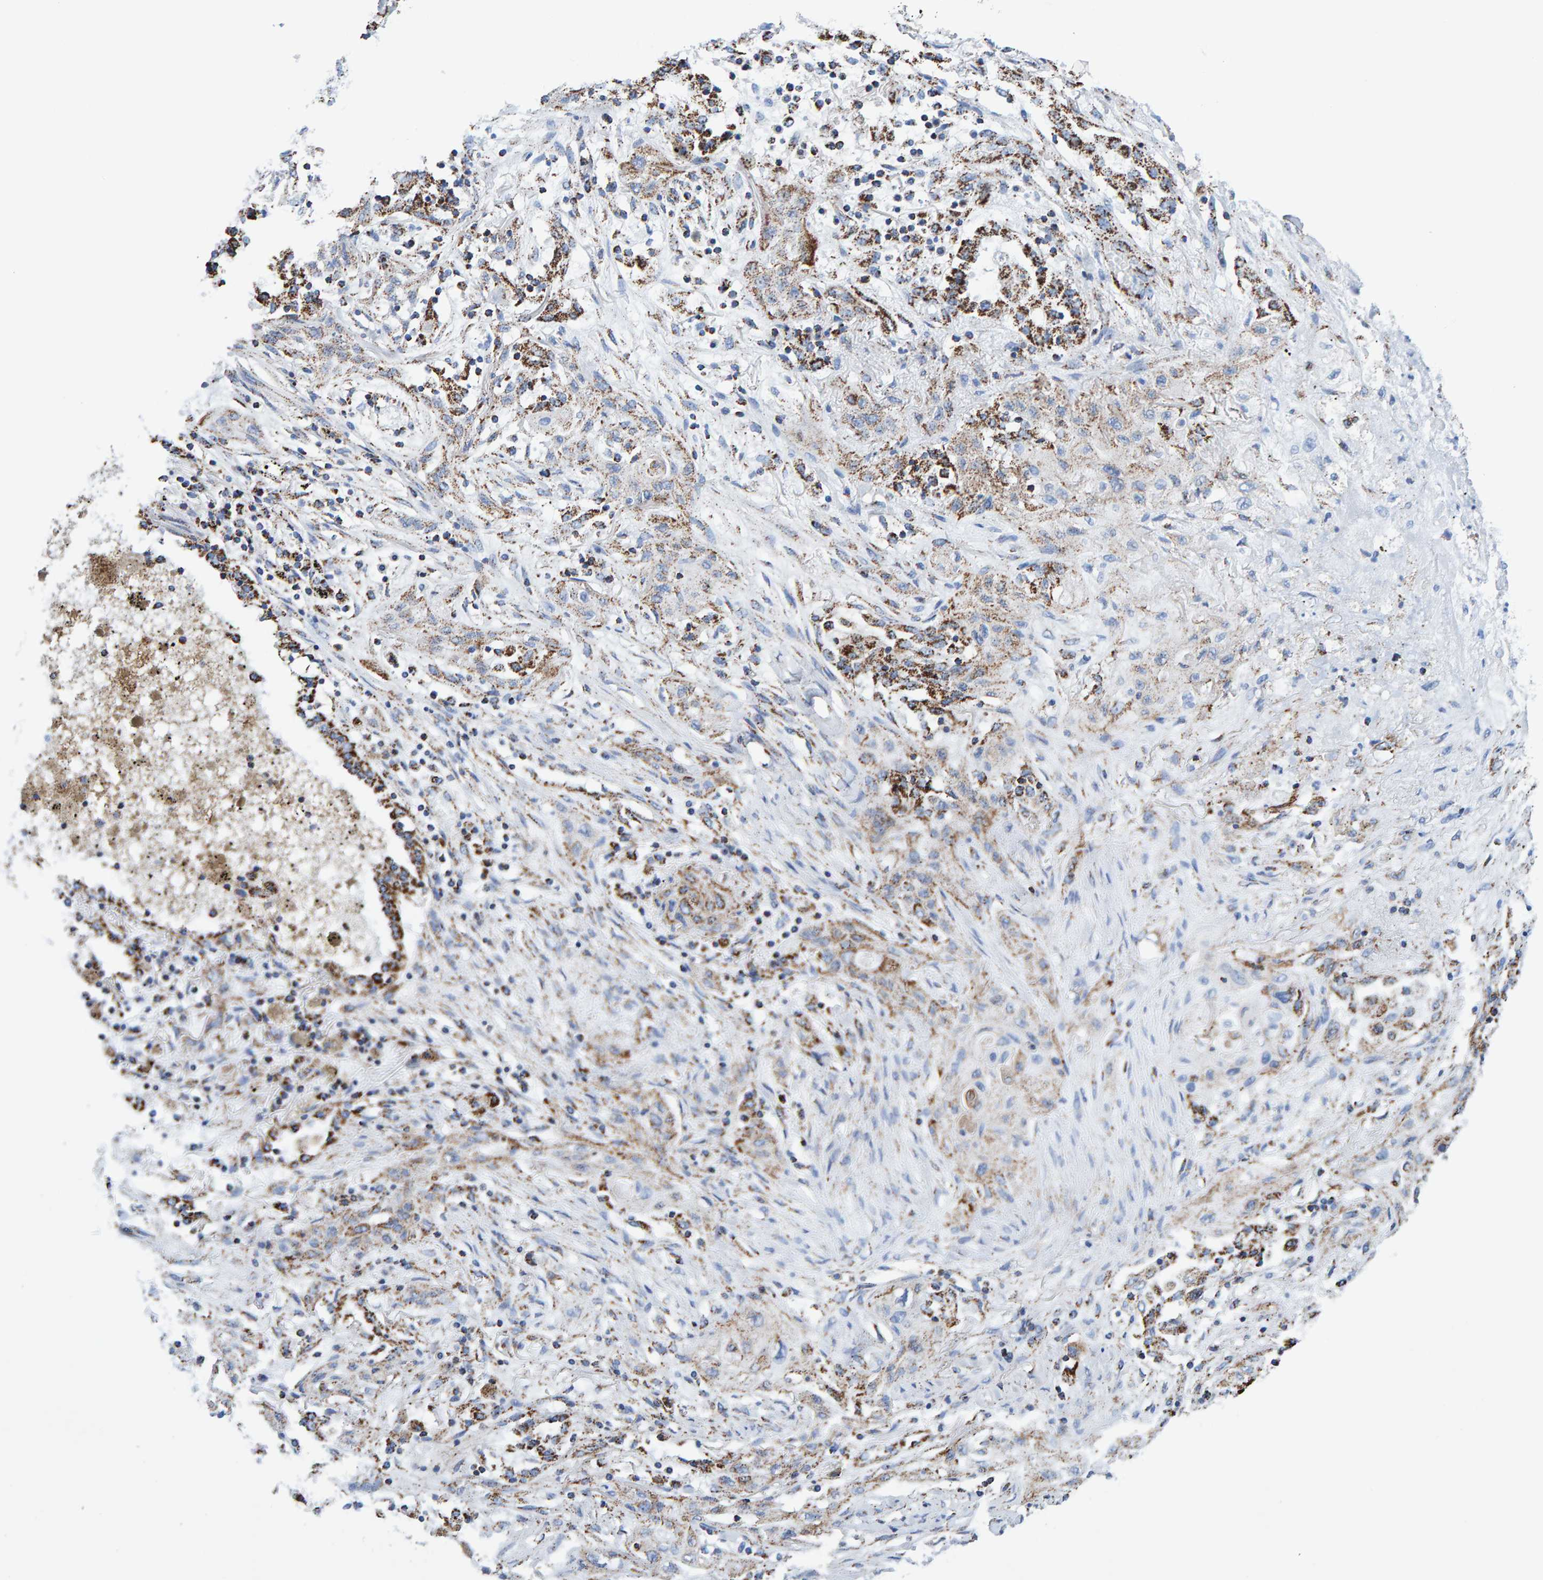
{"staining": {"intensity": "moderate", "quantity": ">75%", "location": "cytoplasmic/membranous"}, "tissue": "lung cancer", "cell_type": "Tumor cells", "image_type": "cancer", "snomed": [{"axis": "morphology", "description": "Squamous cell carcinoma, NOS"}, {"axis": "topography", "description": "Lung"}], "caption": "Lung cancer (squamous cell carcinoma) tissue exhibits moderate cytoplasmic/membranous staining in approximately >75% of tumor cells, visualized by immunohistochemistry.", "gene": "ENSG00000262660", "patient": {"sex": "female", "age": 47}}